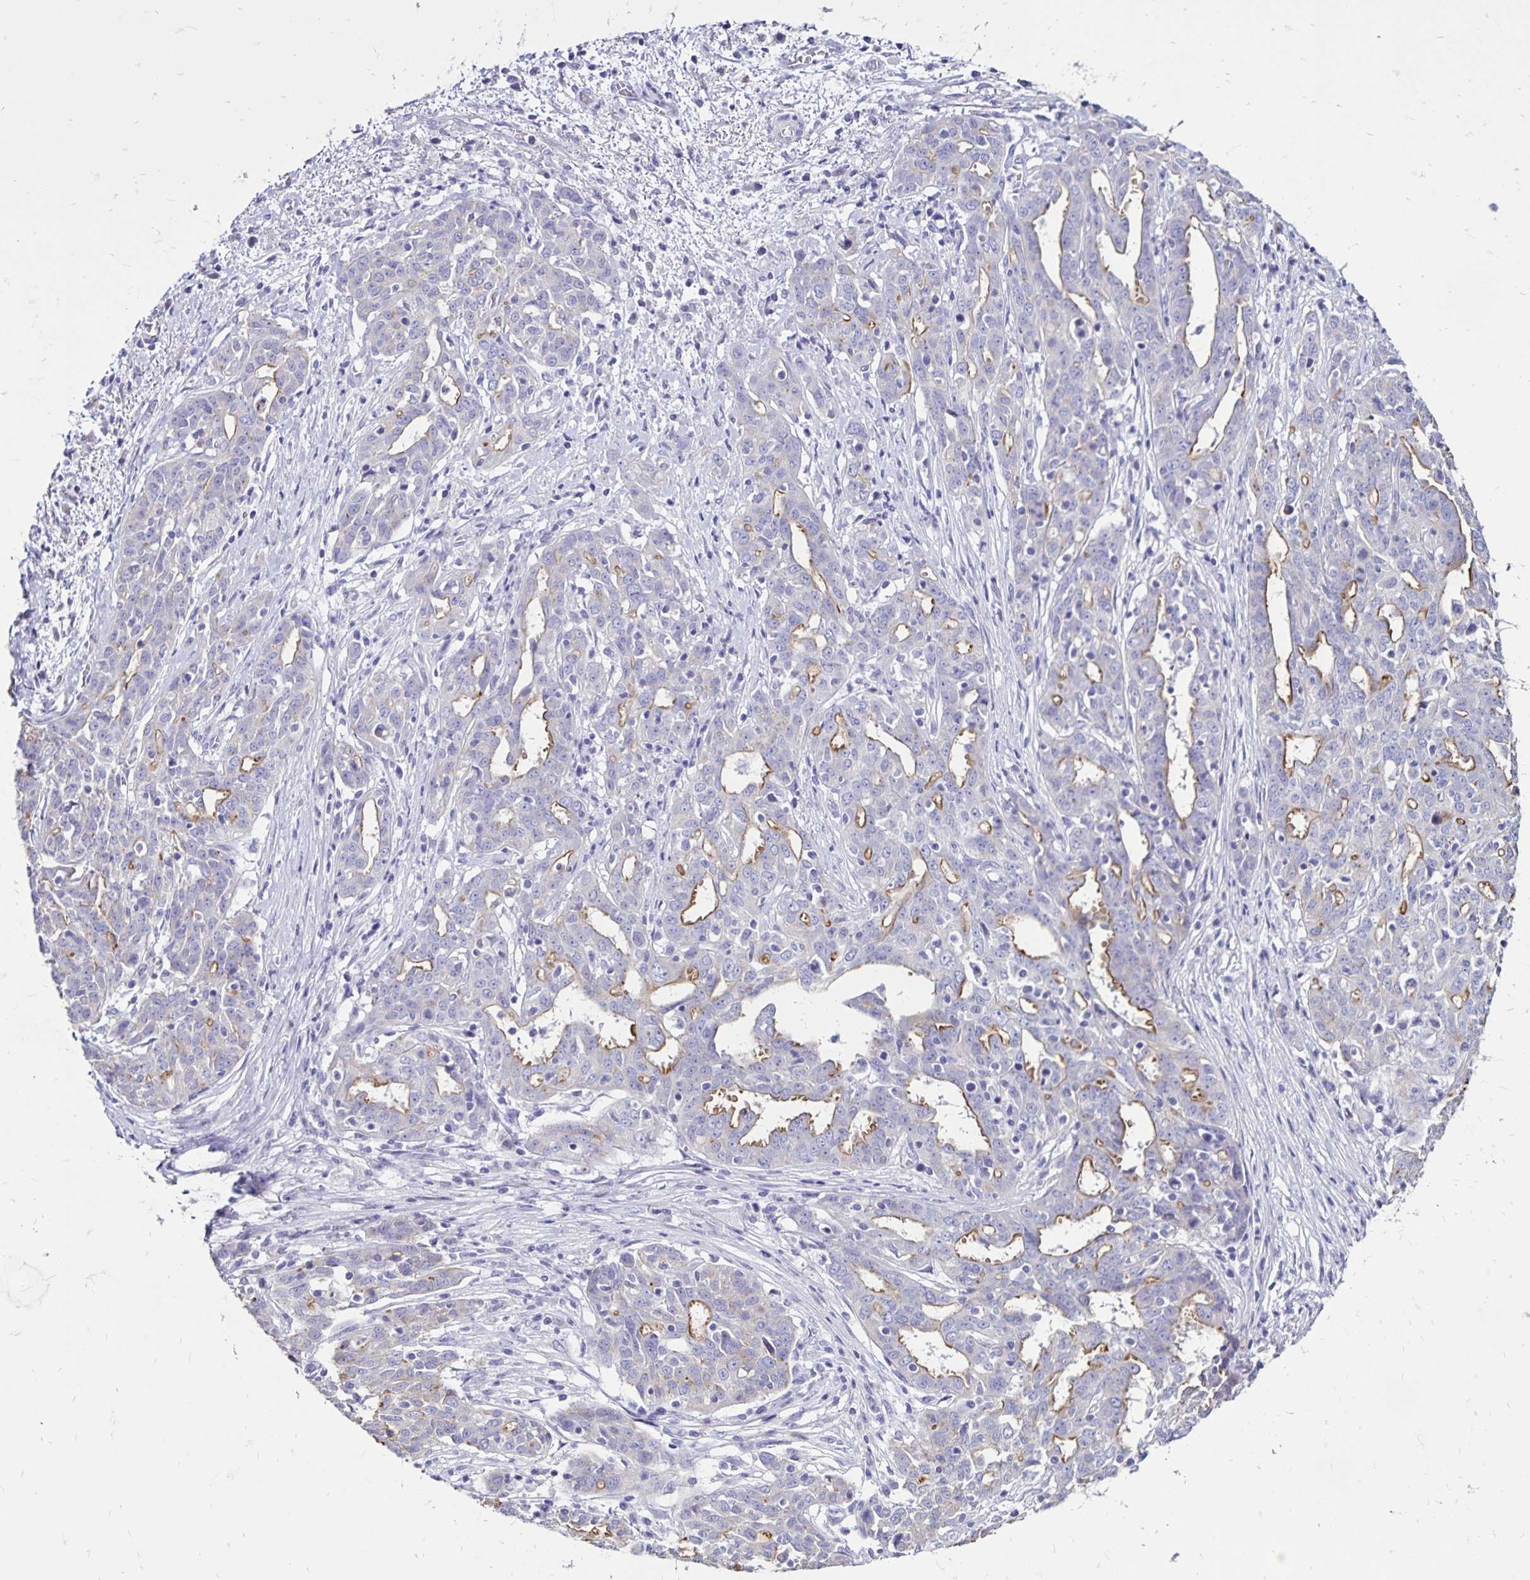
{"staining": {"intensity": "moderate", "quantity": "25%-75%", "location": "cytoplasmic/membranous"}, "tissue": "ovarian cancer", "cell_type": "Tumor cells", "image_type": "cancer", "snomed": [{"axis": "morphology", "description": "Cystadenocarcinoma, serous, NOS"}, {"axis": "topography", "description": "Ovary"}], "caption": "High-power microscopy captured an IHC image of ovarian serous cystadenocarcinoma, revealing moderate cytoplasmic/membranous staining in approximately 25%-75% of tumor cells. (DAB = brown stain, brightfield microscopy at high magnification).", "gene": "EVPL", "patient": {"sex": "female", "age": 67}}